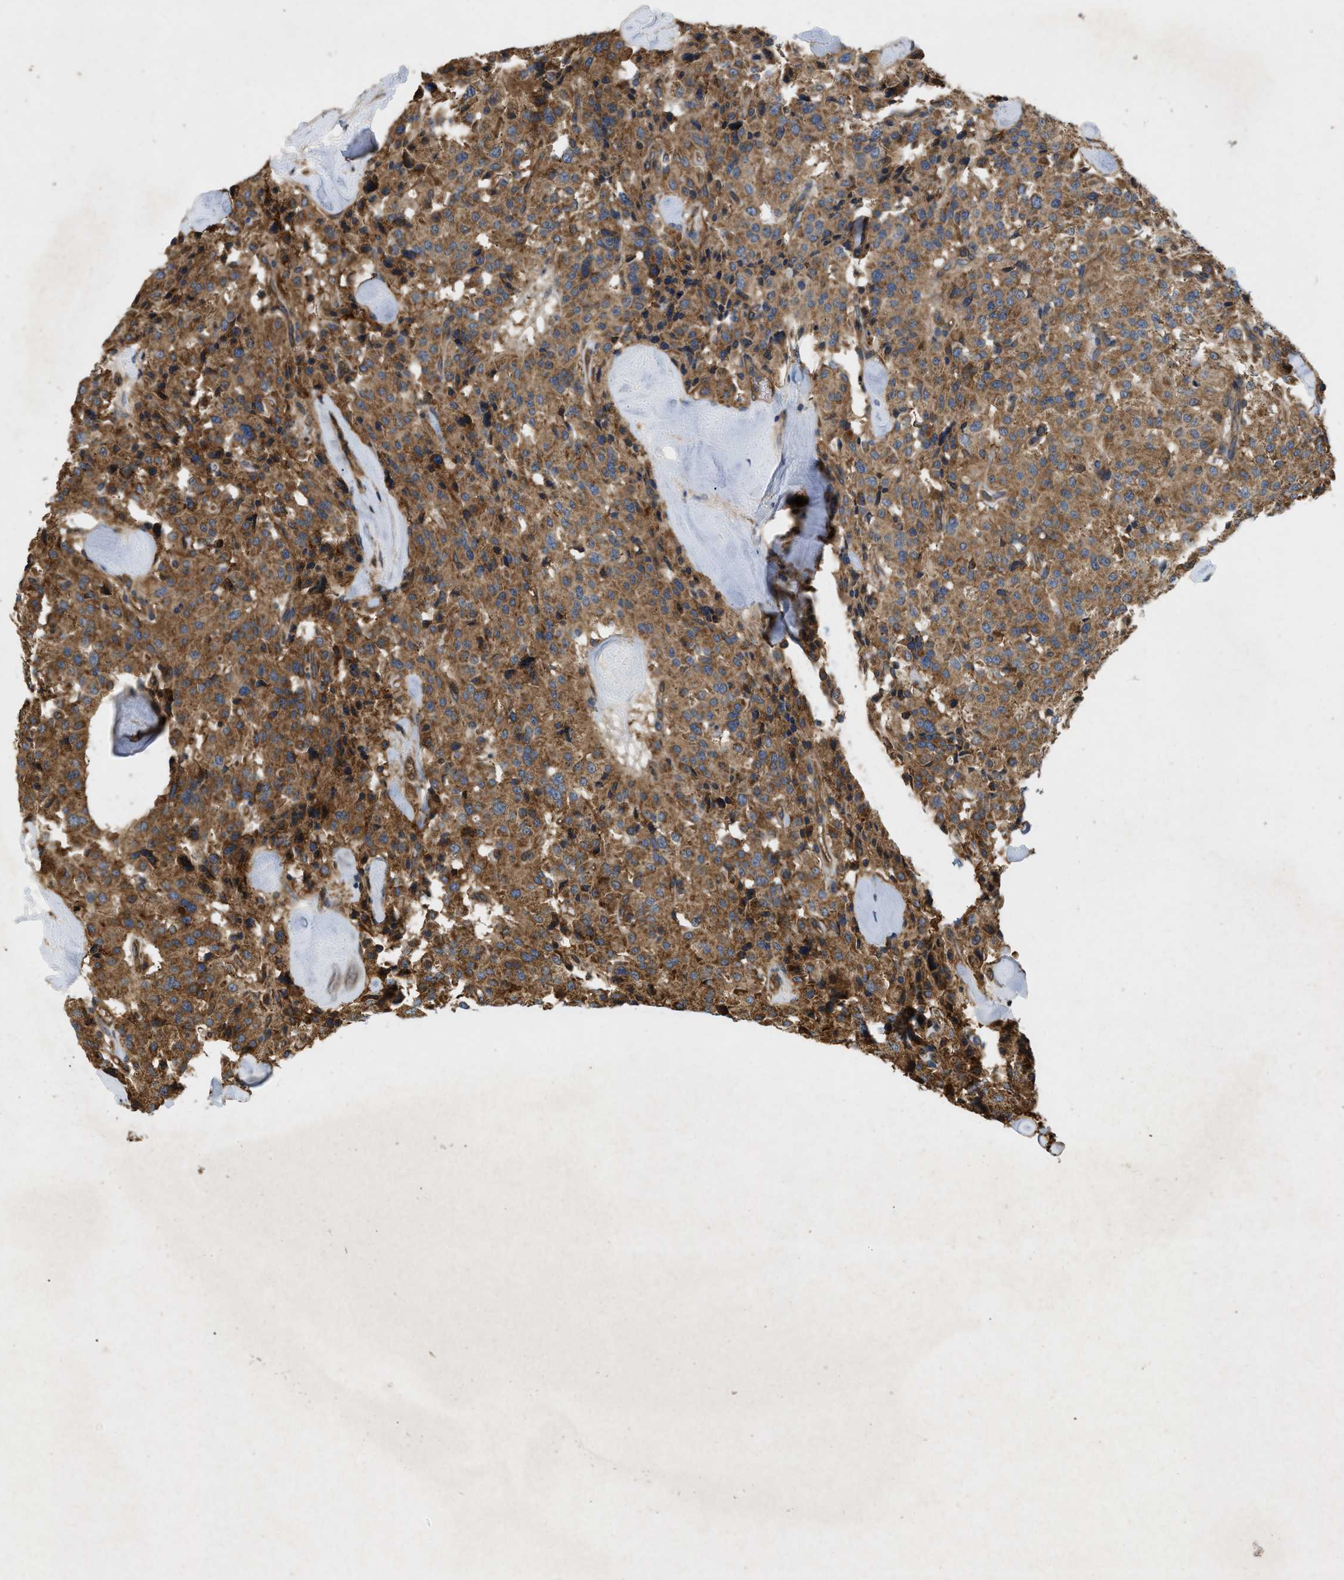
{"staining": {"intensity": "strong", "quantity": ">75%", "location": "cytoplasmic/membranous"}, "tissue": "carcinoid", "cell_type": "Tumor cells", "image_type": "cancer", "snomed": [{"axis": "morphology", "description": "Carcinoid, malignant, NOS"}, {"axis": "topography", "description": "Lung"}], "caption": "There is high levels of strong cytoplasmic/membranous expression in tumor cells of carcinoid (malignant), as demonstrated by immunohistochemical staining (brown color).", "gene": "GNB4", "patient": {"sex": "male", "age": 30}}